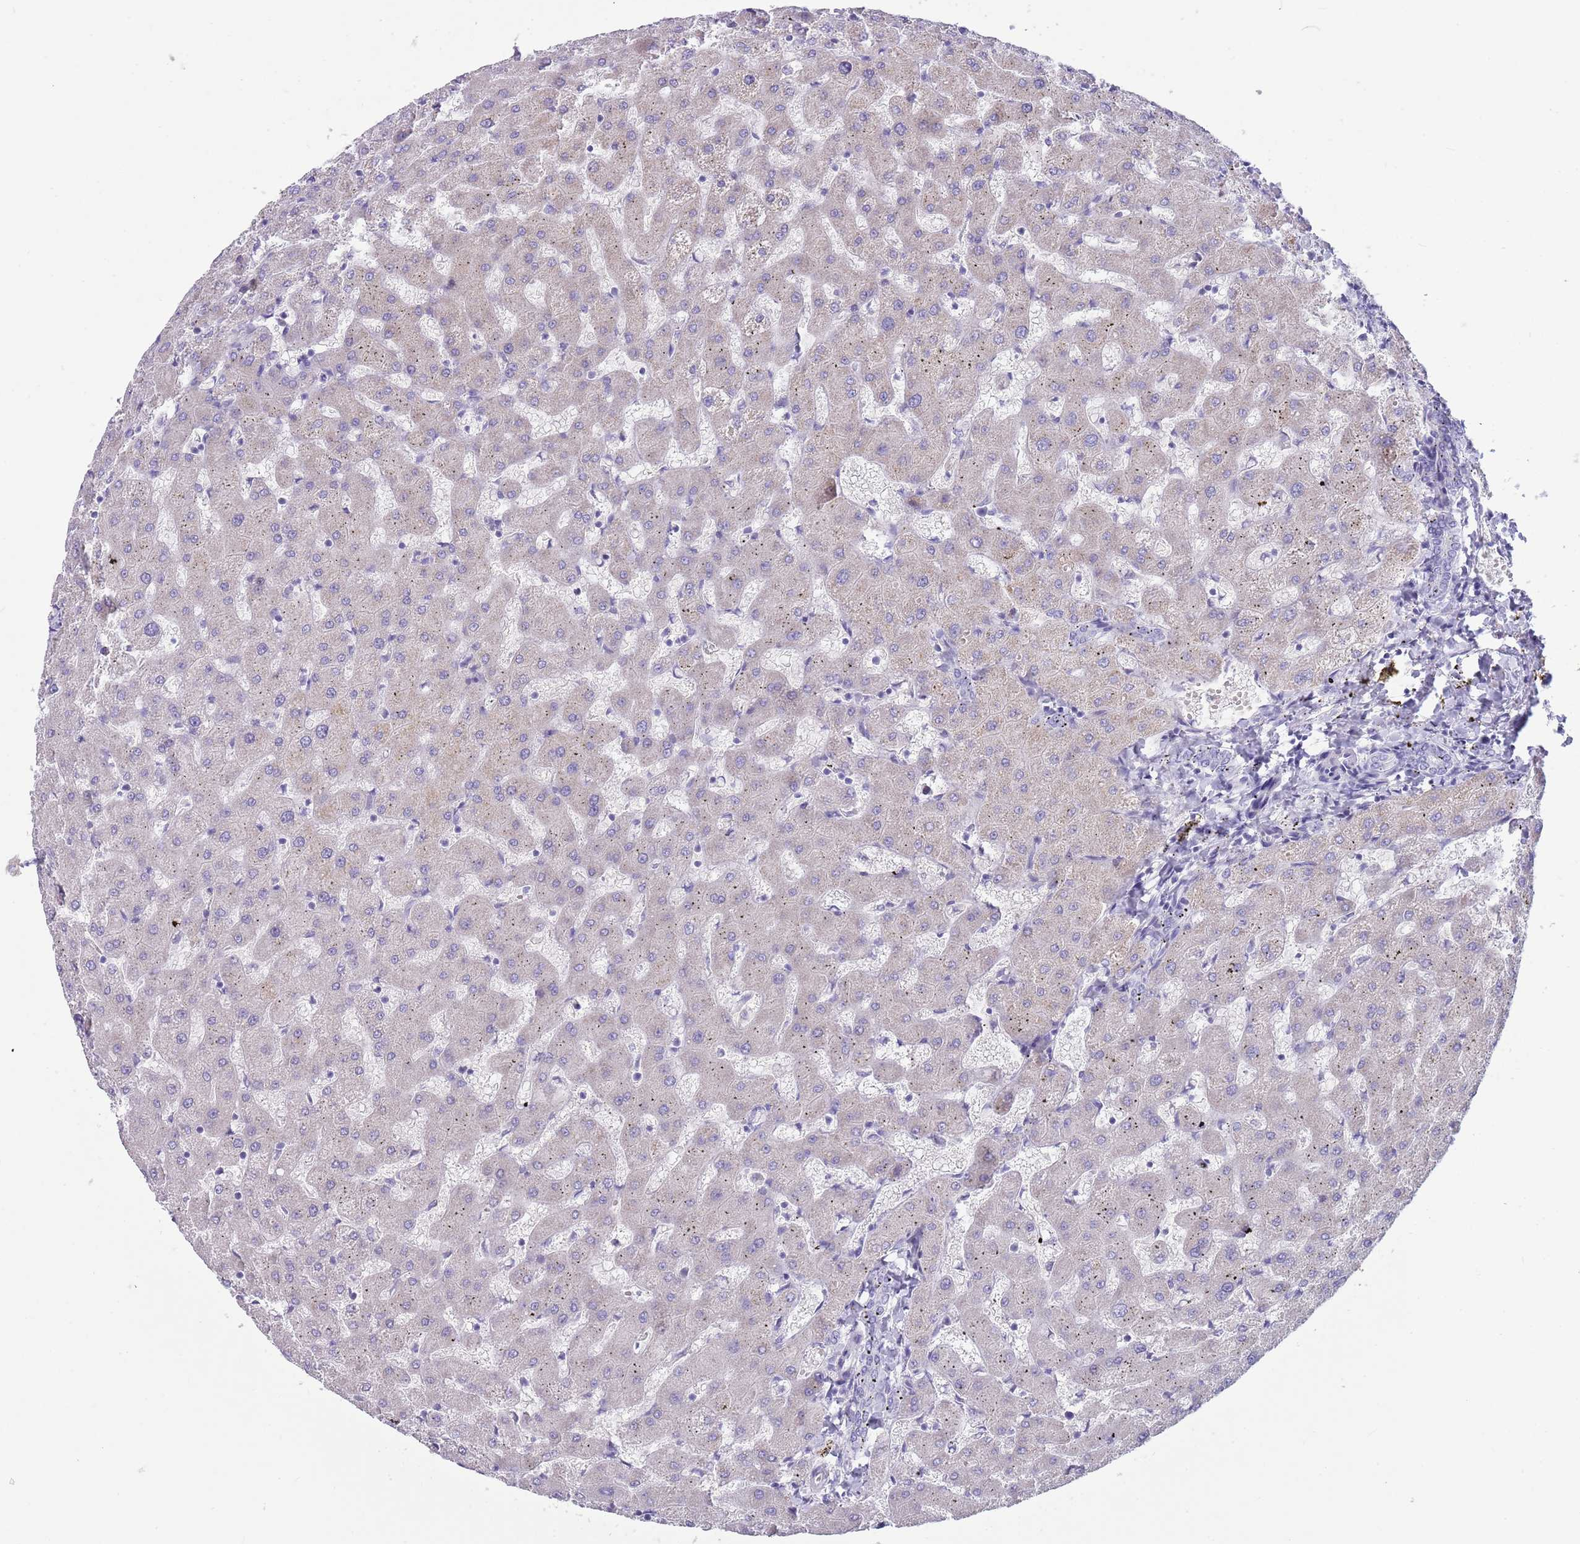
{"staining": {"intensity": "negative", "quantity": "none", "location": "none"}, "tissue": "liver", "cell_type": "Cholangiocytes", "image_type": "normal", "snomed": [{"axis": "morphology", "description": "Normal tissue, NOS"}, {"axis": "topography", "description": "Liver"}], "caption": "DAB (3,3'-diaminobenzidine) immunohistochemical staining of normal liver displays no significant positivity in cholangiocytes.", "gene": "DDHD1", "patient": {"sex": "female", "age": 63}}